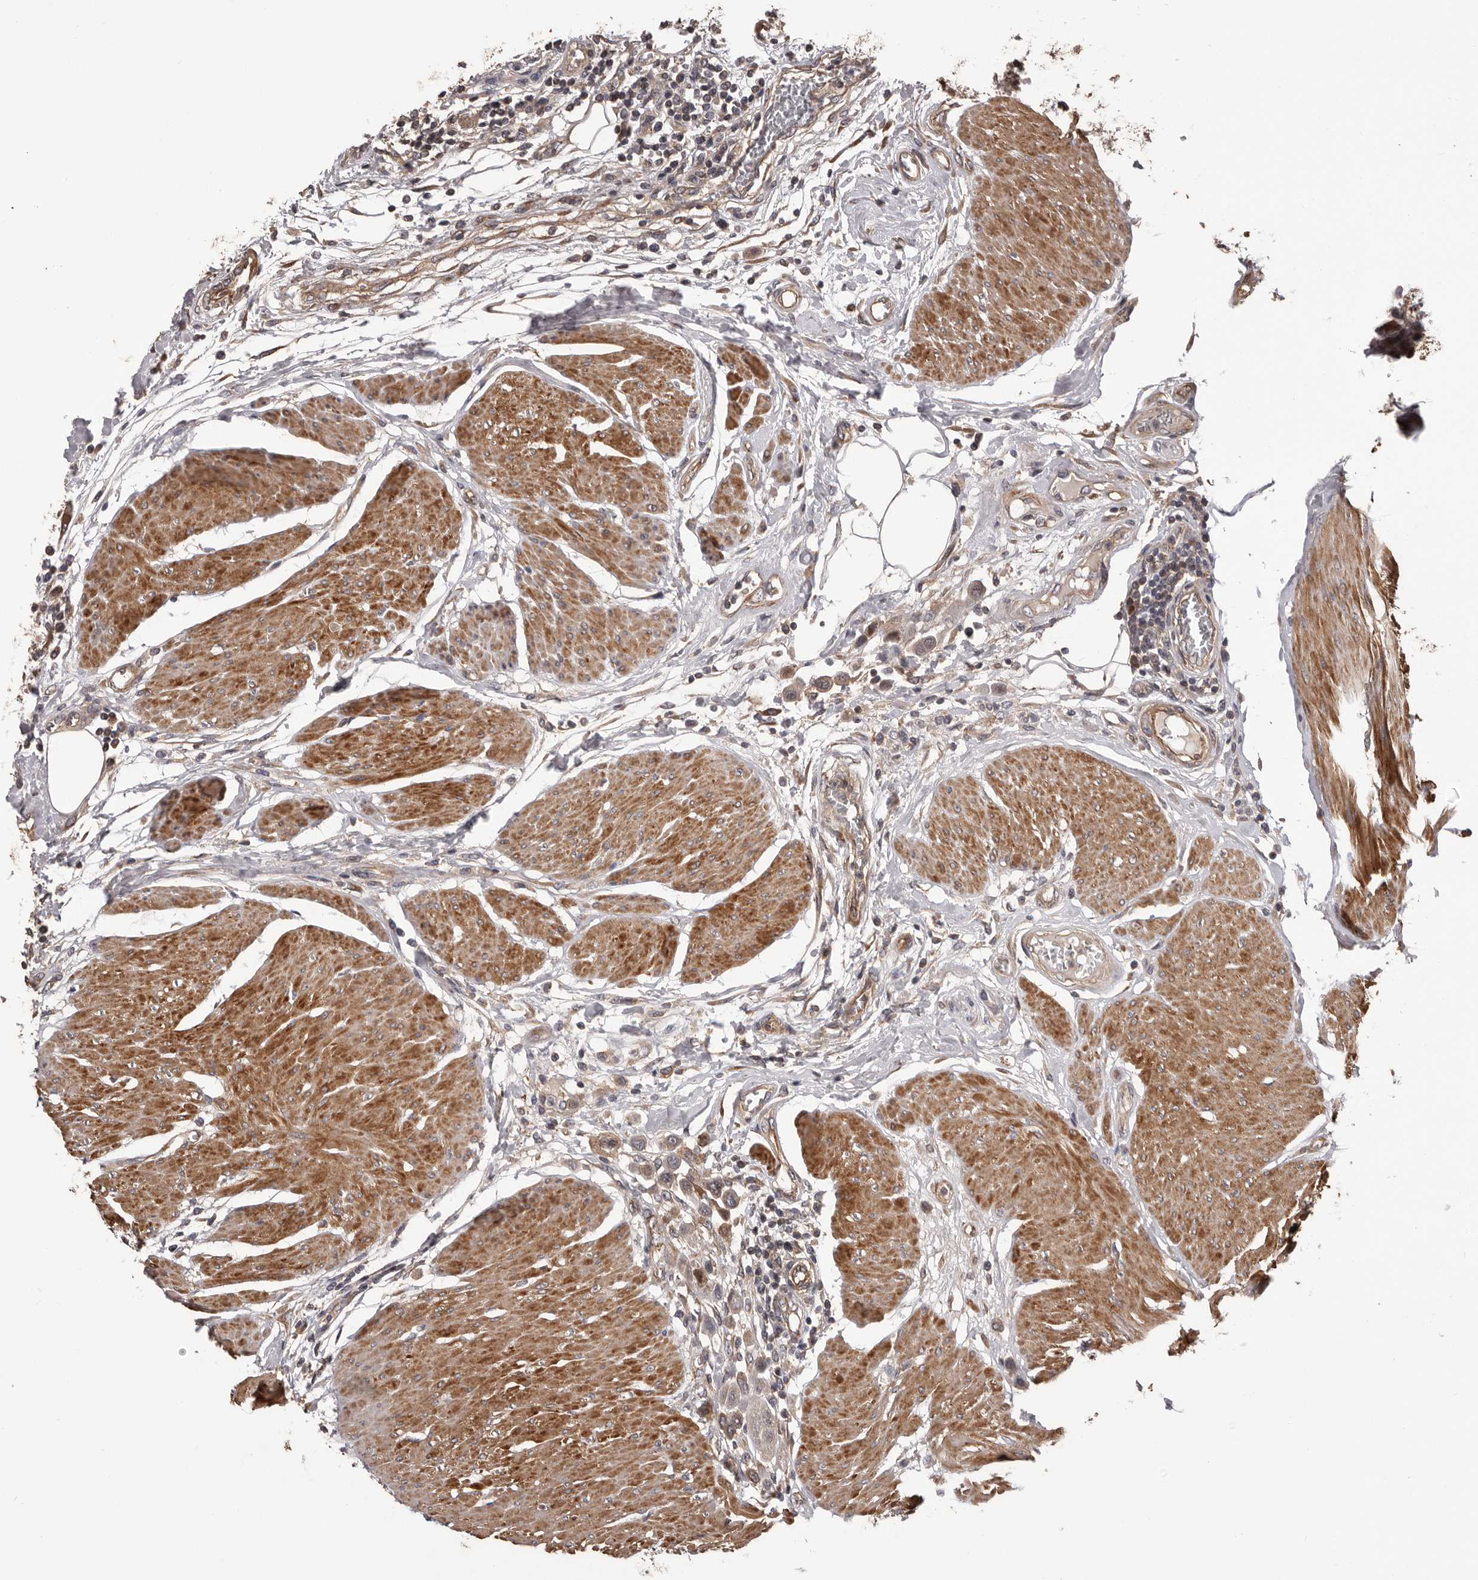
{"staining": {"intensity": "weak", "quantity": "25%-75%", "location": "cytoplasmic/membranous"}, "tissue": "urothelial cancer", "cell_type": "Tumor cells", "image_type": "cancer", "snomed": [{"axis": "morphology", "description": "Urothelial carcinoma, High grade"}, {"axis": "topography", "description": "Urinary bladder"}], "caption": "Weak cytoplasmic/membranous positivity for a protein is appreciated in approximately 25%-75% of tumor cells of high-grade urothelial carcinoma using immunohistochemistry.", "gene": "ADAMTS2", "patient": {"sex": "male", "age": 50}}